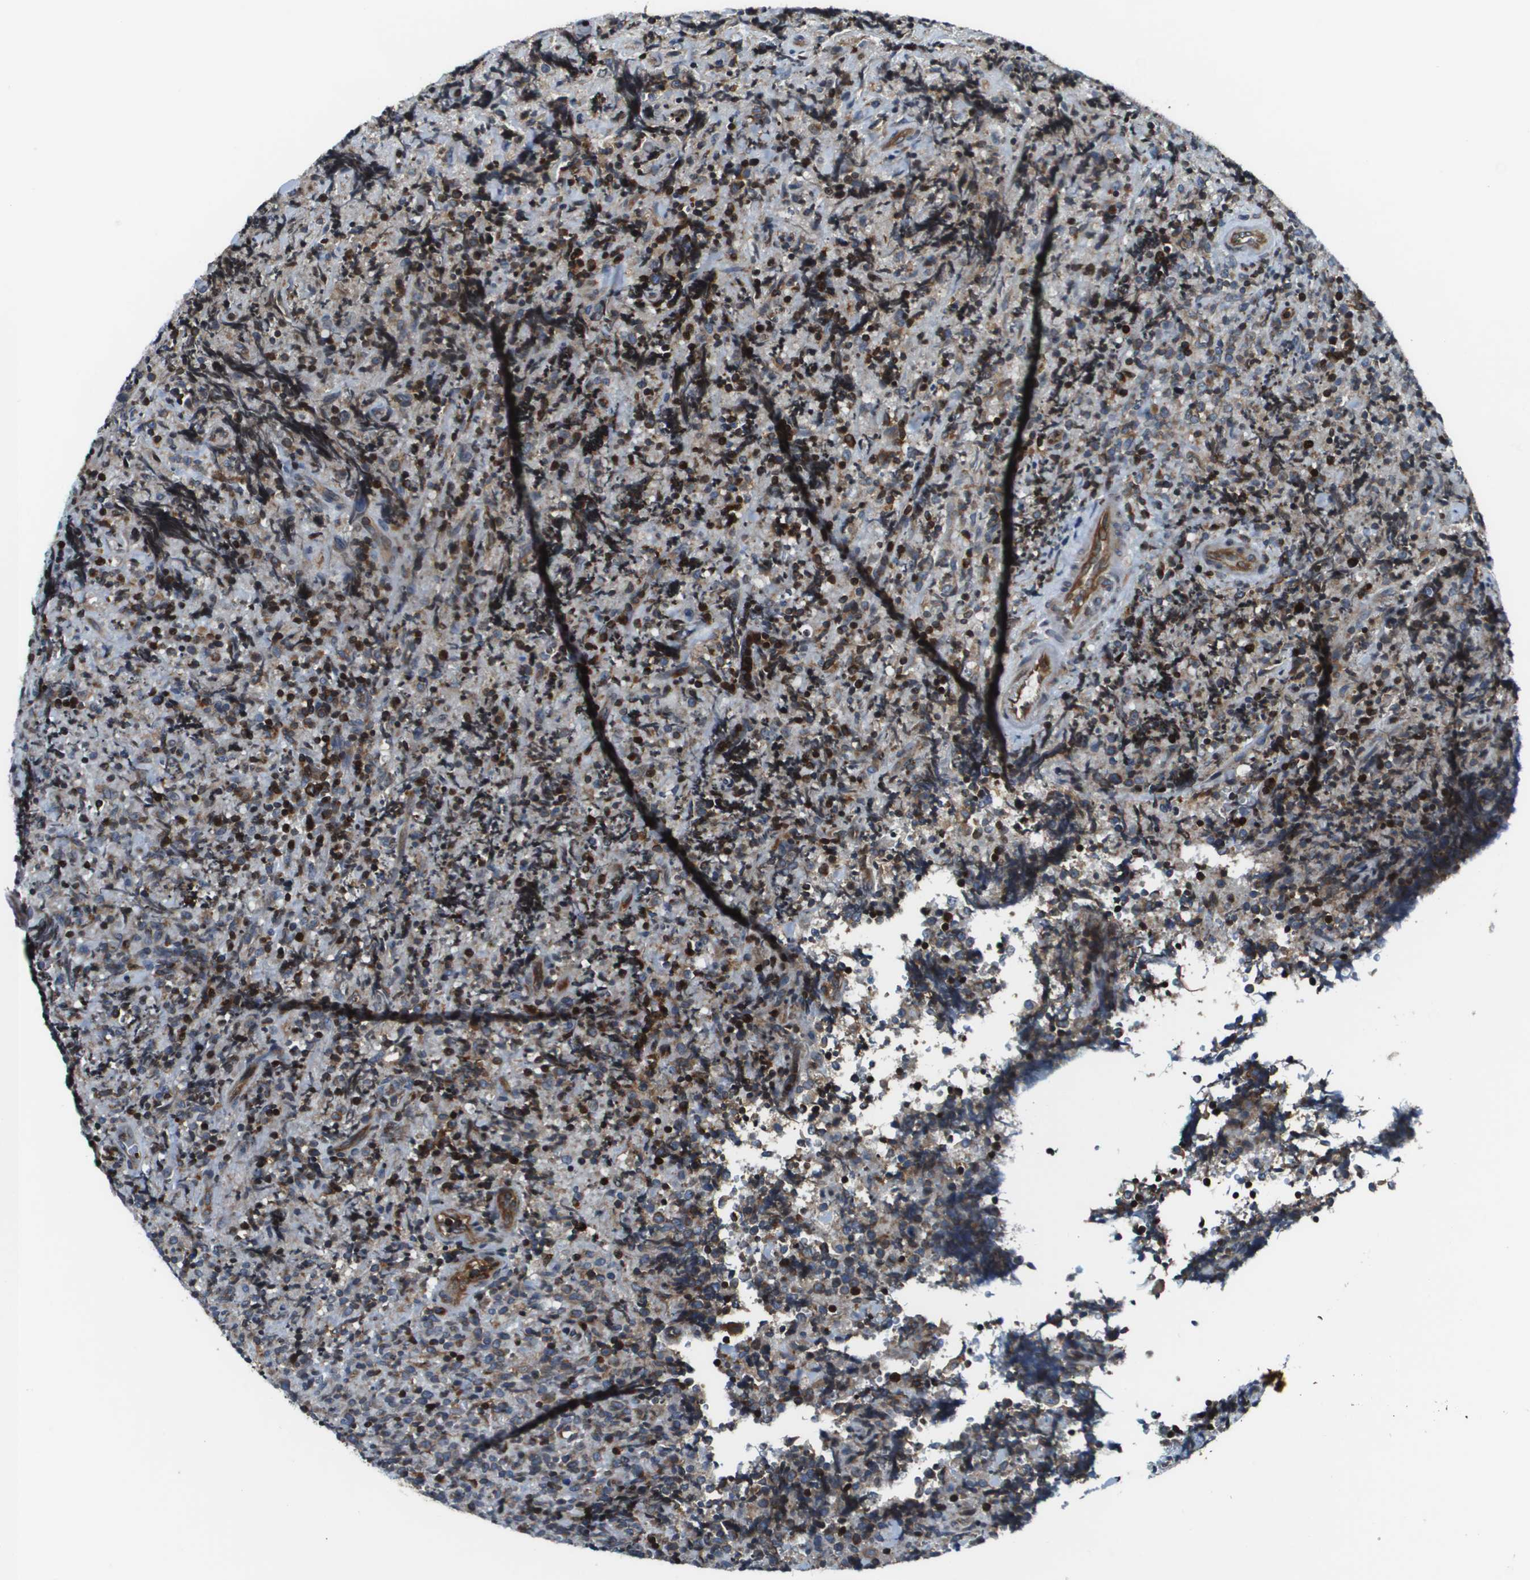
{"staining": {"intensity": "weak", "quantity": ">75%", "location": "cytoplasmic/membranous"}, "tissue": "lymphoma", "cell_type": "Tumor cells", "image_type": "cancer", "snomed": [{"axis": "morphology", "description": "Malignant lymphoma, non-Hodgkin's type, High grade"}, {"axis": "topography", "description": "Tonsil"}], "caption": "IHC (DAB (3,3'-diaminobenzidine)) staining of malignant lymphoma, non-Hodgkin's type (high-grade) displays weak cytoplasmic/membranous protein positivity in about >75% of tumor cells.", "gene": "ESYT1", "patient": {"sex": "female", "age": 36}}